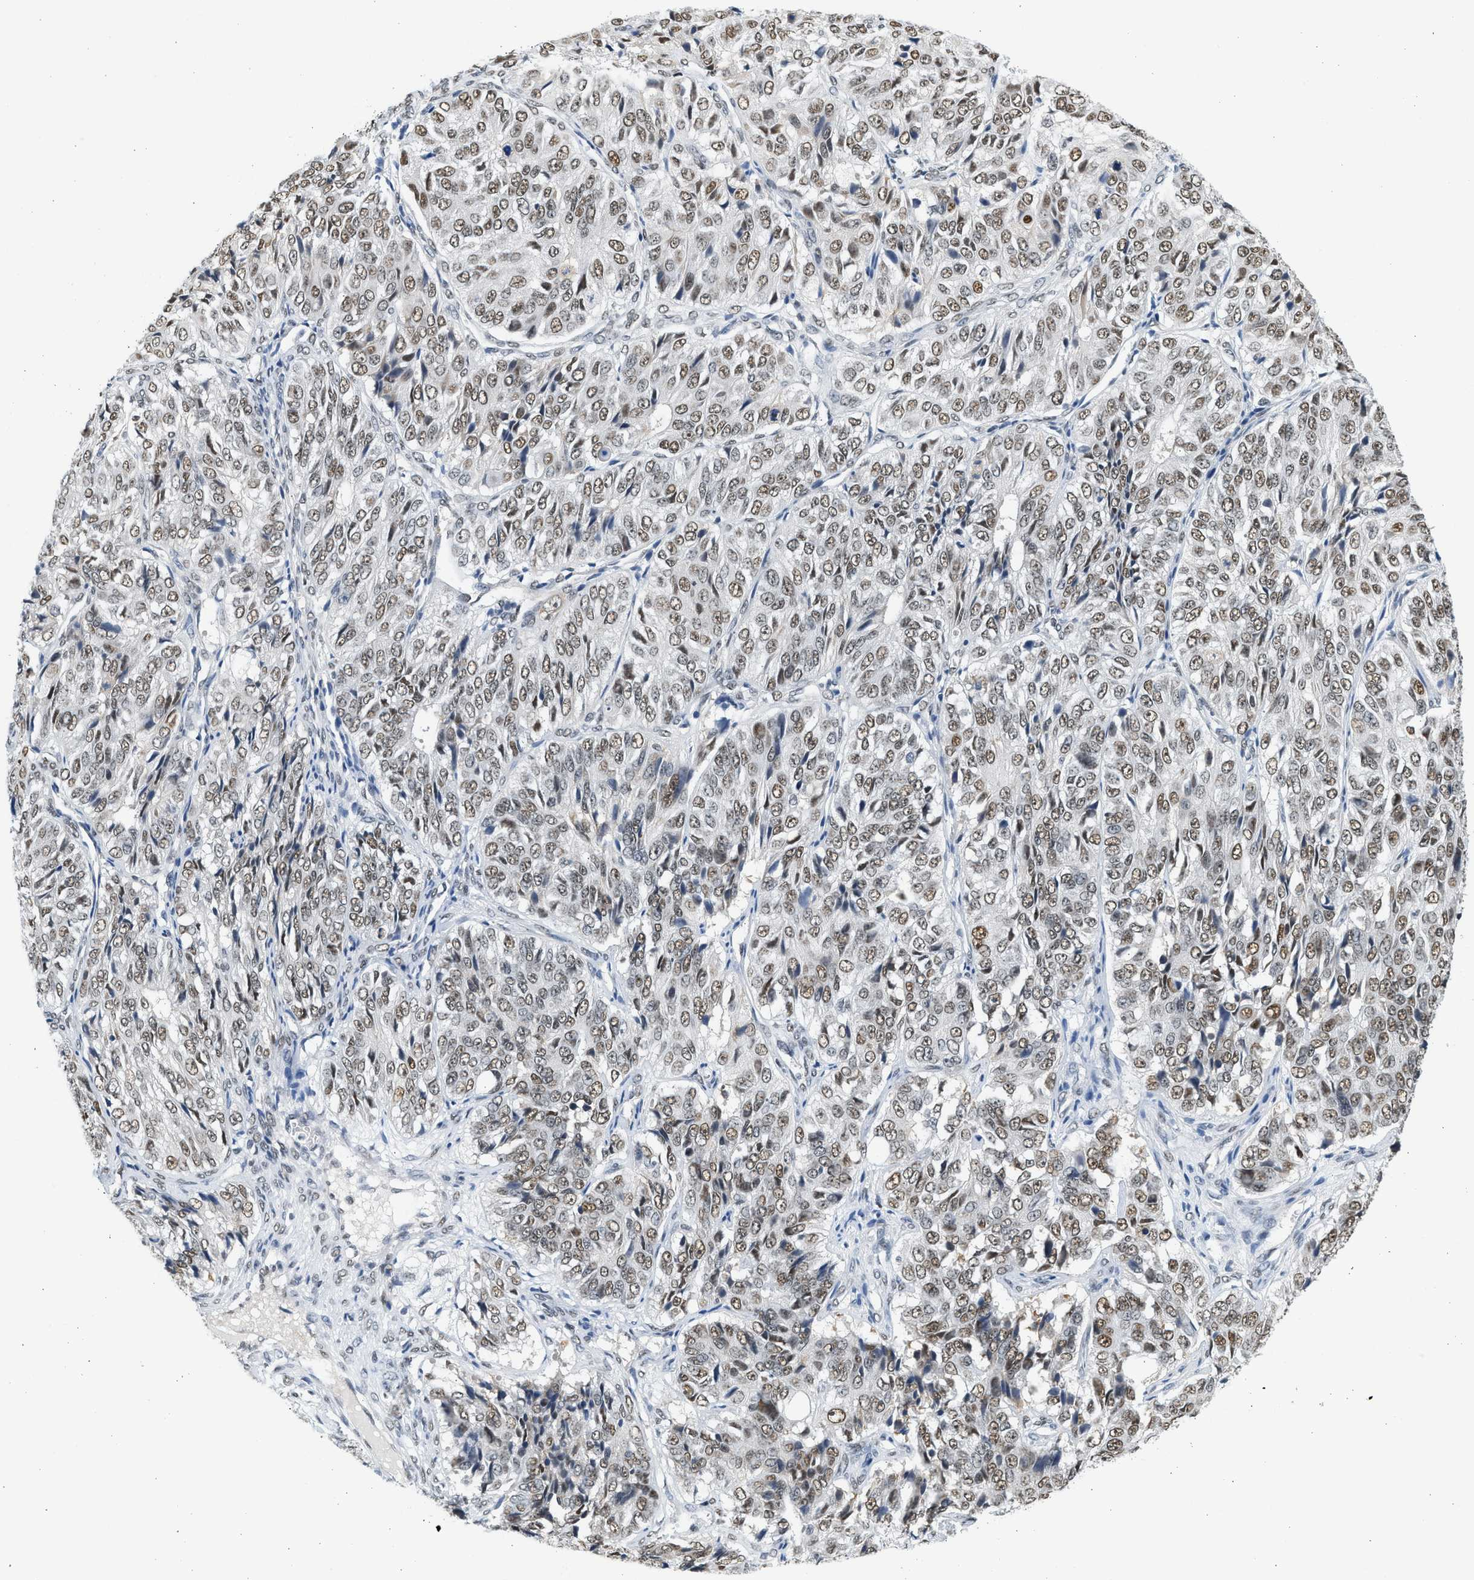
{"staining": {"intensity": "weak", "quantity": ">75%", "location": "nuclear"}, "tissue": "ovarian cancer", "cell_type": "Tumor cells", "image_type": "cancer", "snomed": [{"axis": "morphology", "description": "Carcinoma, endometroid"}, {"axis": "topography", "description": "Ovary"}], "caption": "The image demonstrates immunohistochemical staining of endometroid carcinoma (ovarian). There is weak nuclear expression is present in approximately >75% of tumor cells.", "gene": "HIPK1", "patient": {"sex": "female", "age": 51}}